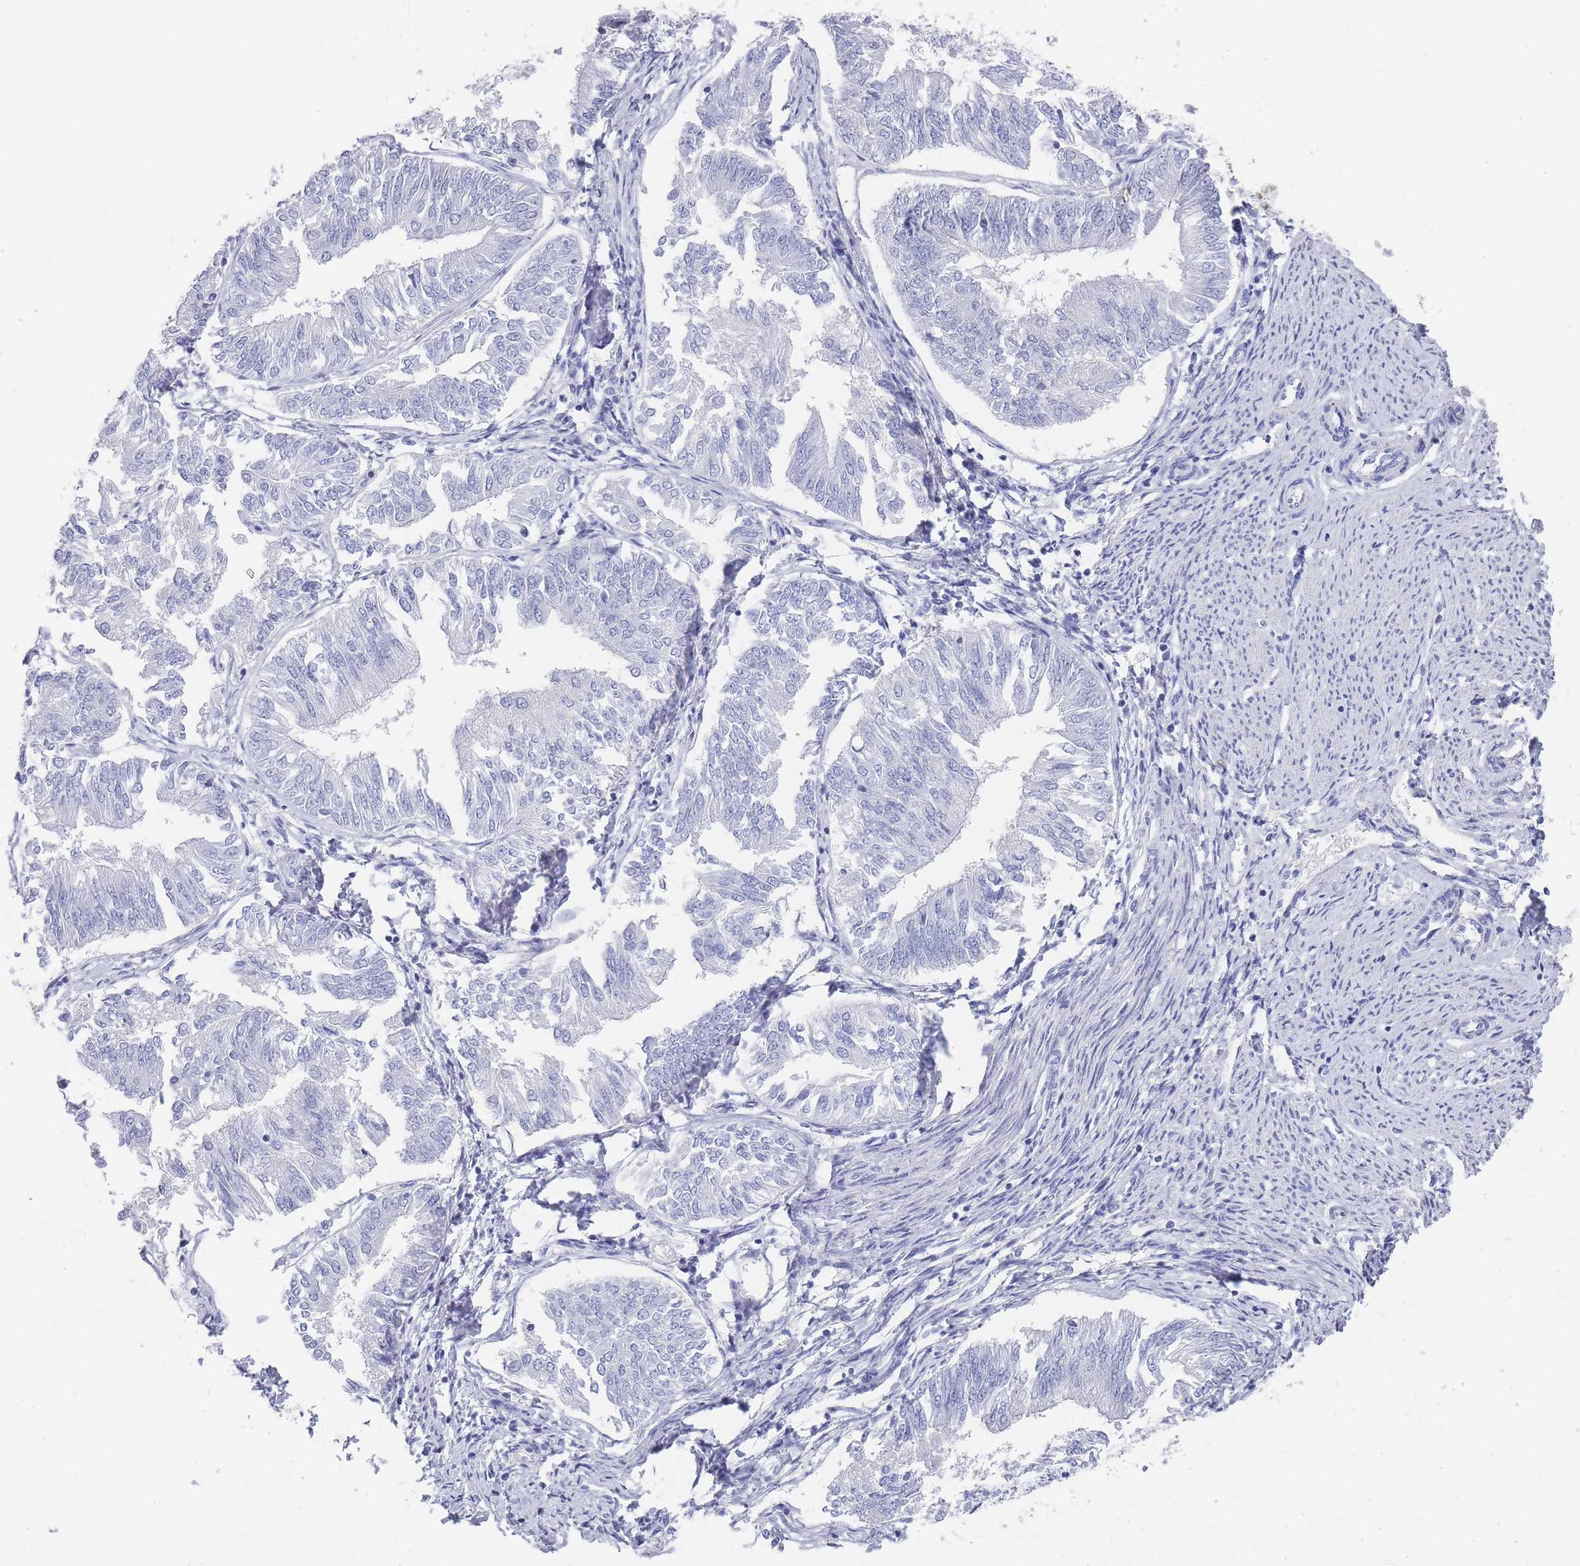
{"staining": {"intensity": "negative", "quantity": "none", "location": "none"}, "tissue": "endometrial cancer", "cell_type": "Tumor cells", "image_type": "cancer", "snomed": [{"axis": "morphology", "description": "Adenocarcinoma, NOS"}, {"axis": "topography", "description": "Endometrium"}], "caption": "High magnification brightfield microscopy of endometrial cancer stained with DAB (3,3'-diaminobenzidine) (brown) and counterstained with hematoxylin (blue): tumor cells show no significant positivity.", "gene": "RAB2B", "patient": {"sex": "female", "age": 58}}